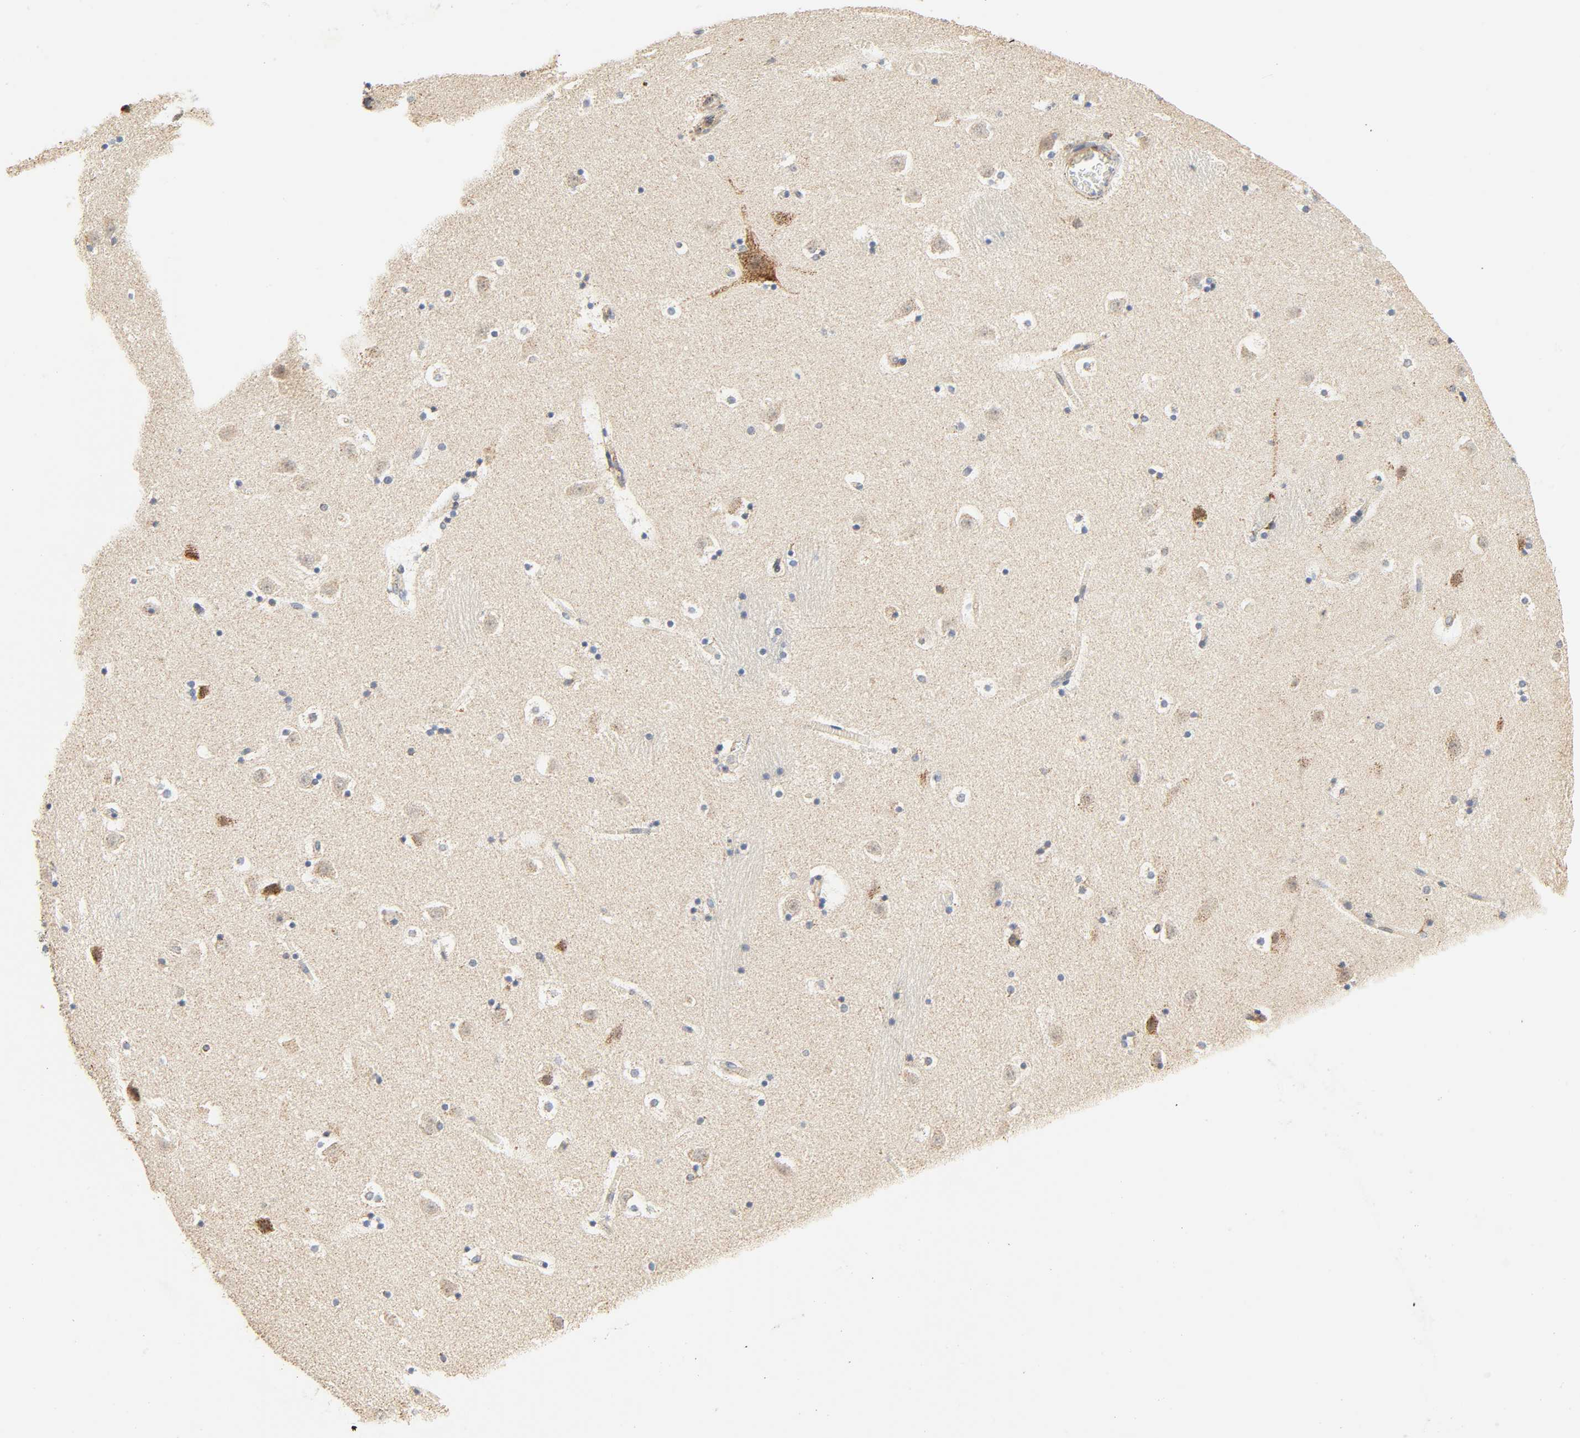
{"staining": {"intensity": "moderate", "quantity": "25%-75%", "location": "cytoplasmic/membranous"}, "tissue": "caudate", "cell_type": "Glial cells", "image_type": "normal", "snomed": [{"axis": "morphology", "description": "Normal tissue, NOS"}, {"axis": "topography", "description": "Lateral ventricle wall"}], "caption": "DAB immunohistochemical staining of benign human caudate demonstrates moderate cytoplasmic/membranous protein staining in about 25%-75% of glial cells.", "gene": "ZMAT5", "patient": {"sex": "male", "age": 45}}